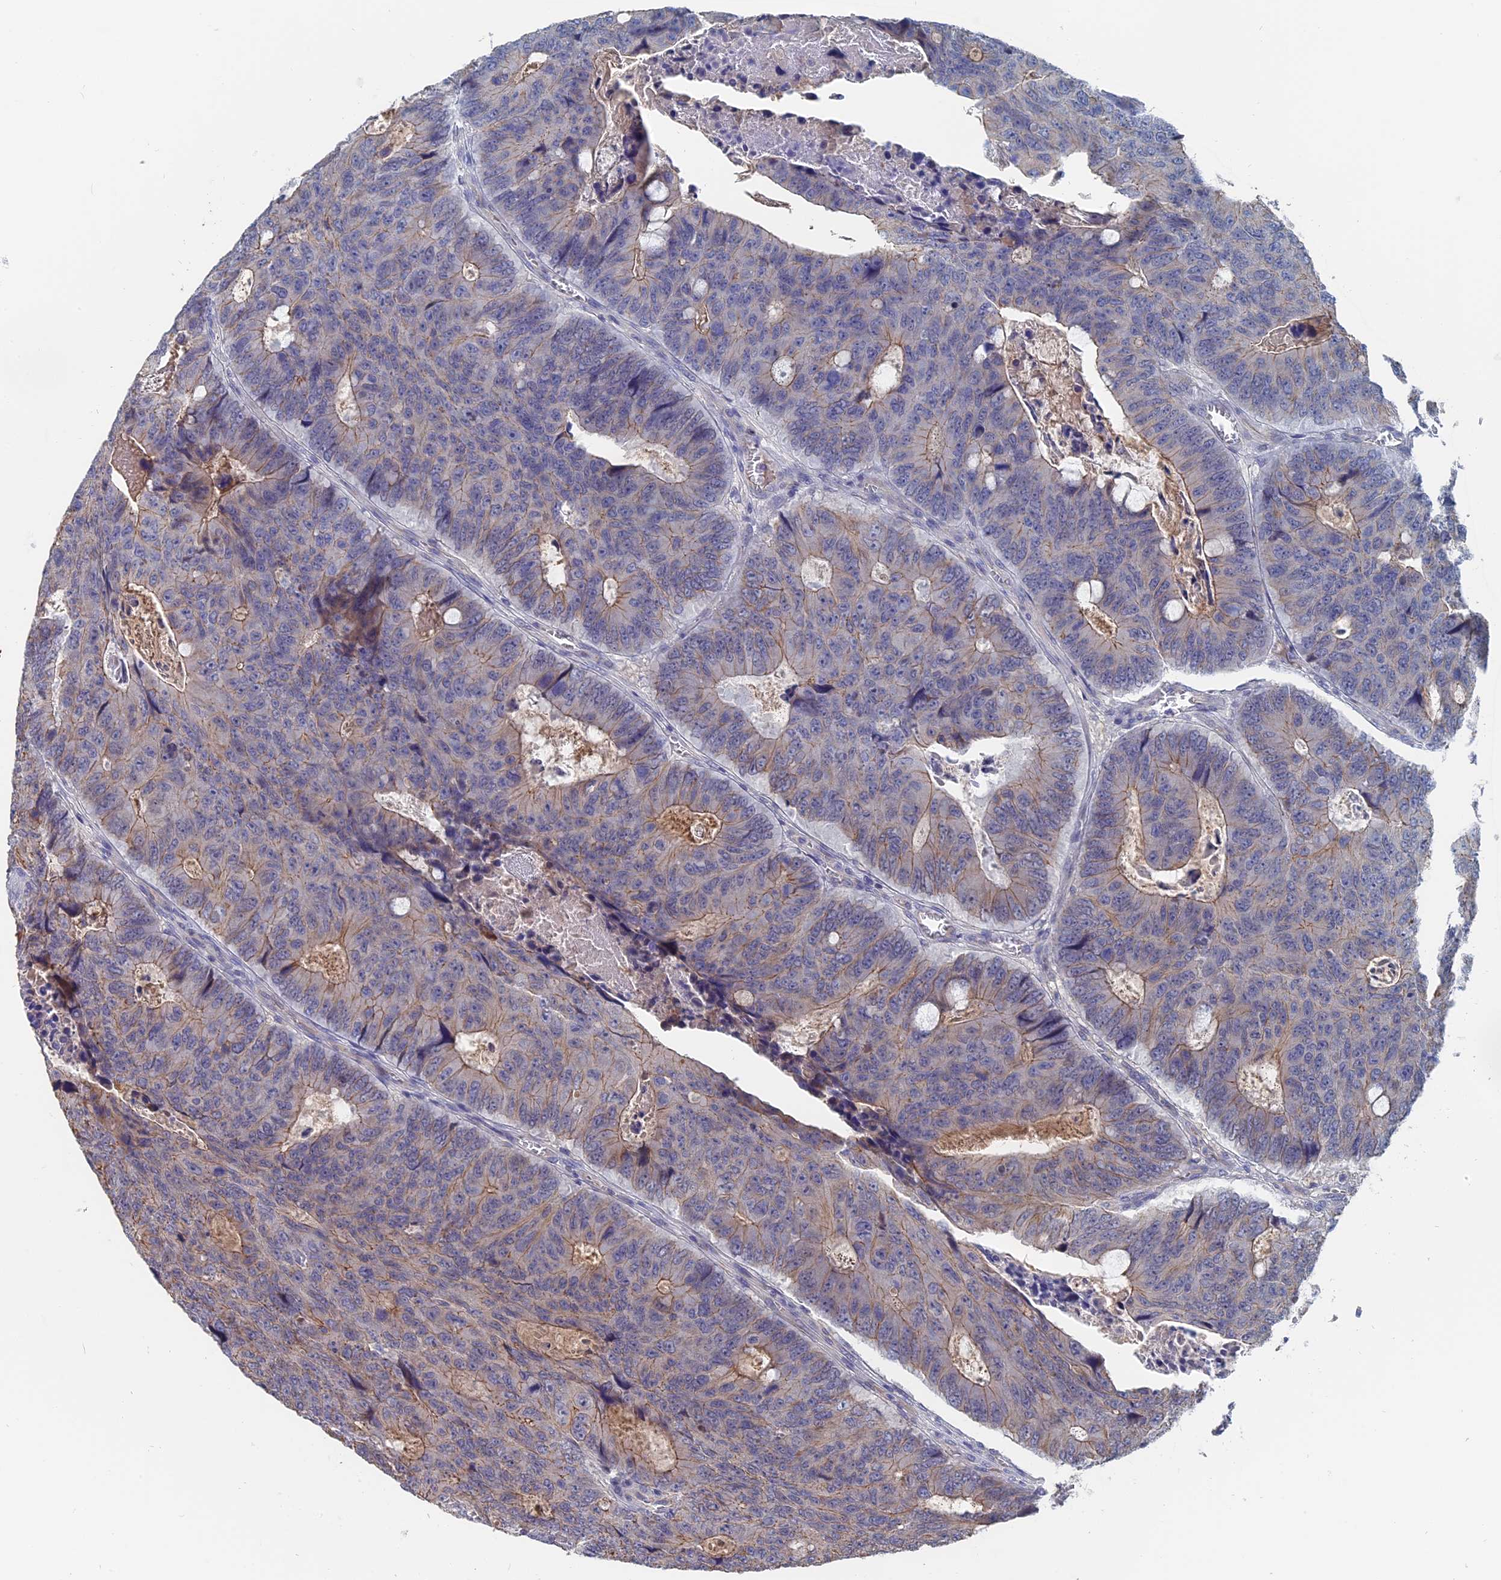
{"staining": {"intensity": "weak", "quantity": "<25%", "location": "cytoplasmic/membranous"}, "tissue": "colorectal cancer", "cell_type": "Tumor cells", "image_type": "cancer", "snomed": [{"axis": "morphology", "description": "Adenocarcinoma, NOS"}, {"axis": "topography", "description": "Colon"}], "caption": "Tumor cells are negative for protein expression in human colorectal adenocarcinoma.", "gene": "SLC33A1", "patient": {"sex": "male", "age": 87}}